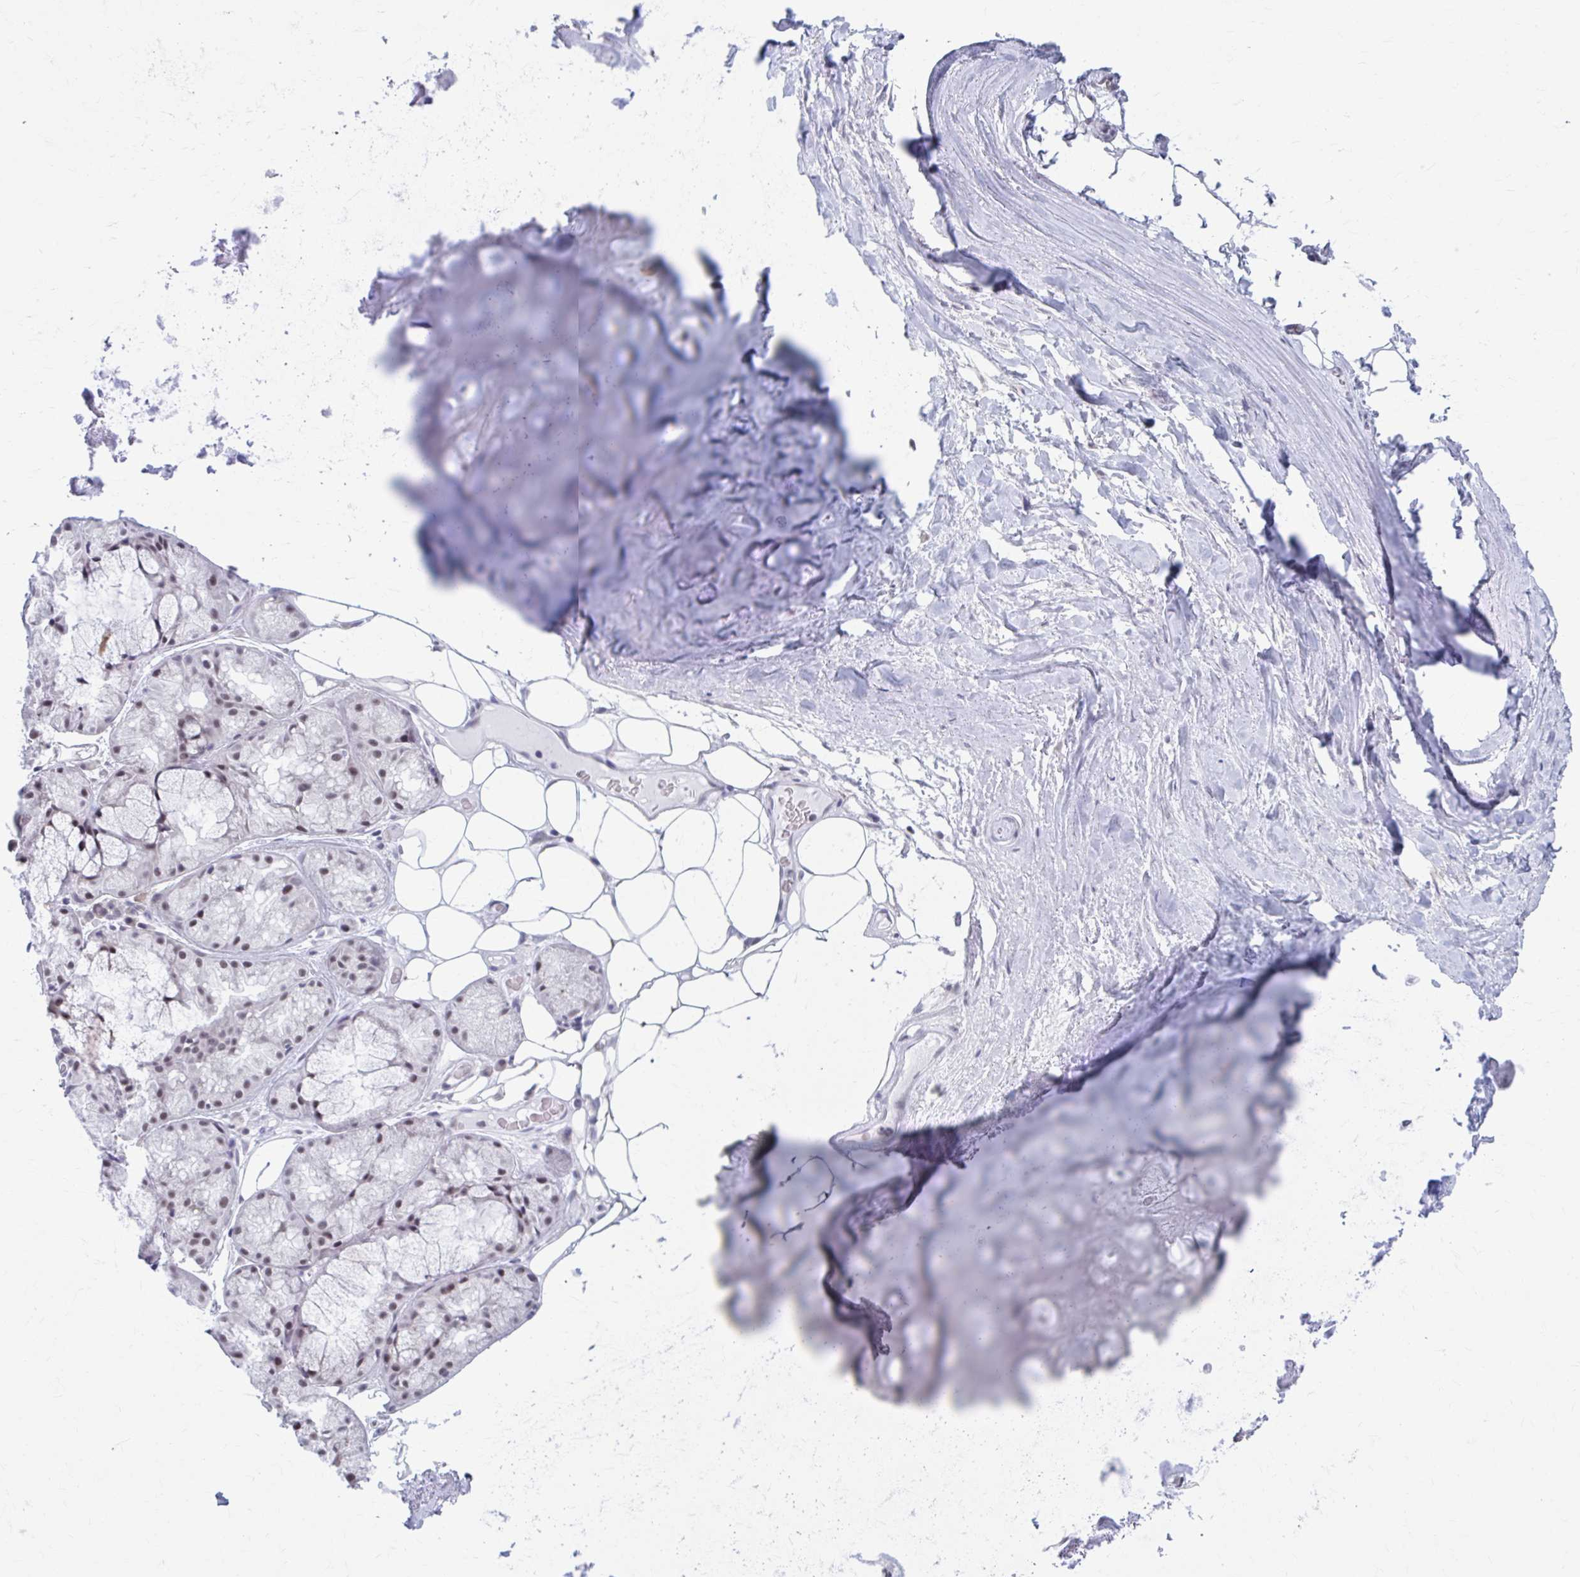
{"staining": {"intensity": "negative", "quantity": "none", "location": "none"}, "tissue": "adipose tissue", "cell_type": "Adipocytes", "image_type": "normal", "snomed": [{"axis": "morphology", "description": "Normal tissue, NOS"}, {"axis": "topography", "description": "Lymph node"}, {"axis": "topography", "description": "Cartilage tissue"}, {"axis": "topography", "description": "Nasopharynx"}], "caption": "Immunohistochemical staining of unremarkable human adipose tissue reveals no significant expression in adipocytes. (Immunohistochemistry (ihc), brightfield microscopy, high magnification).", "gene": "CCDC105", "patient": {"sex": "male", "age": 63}}